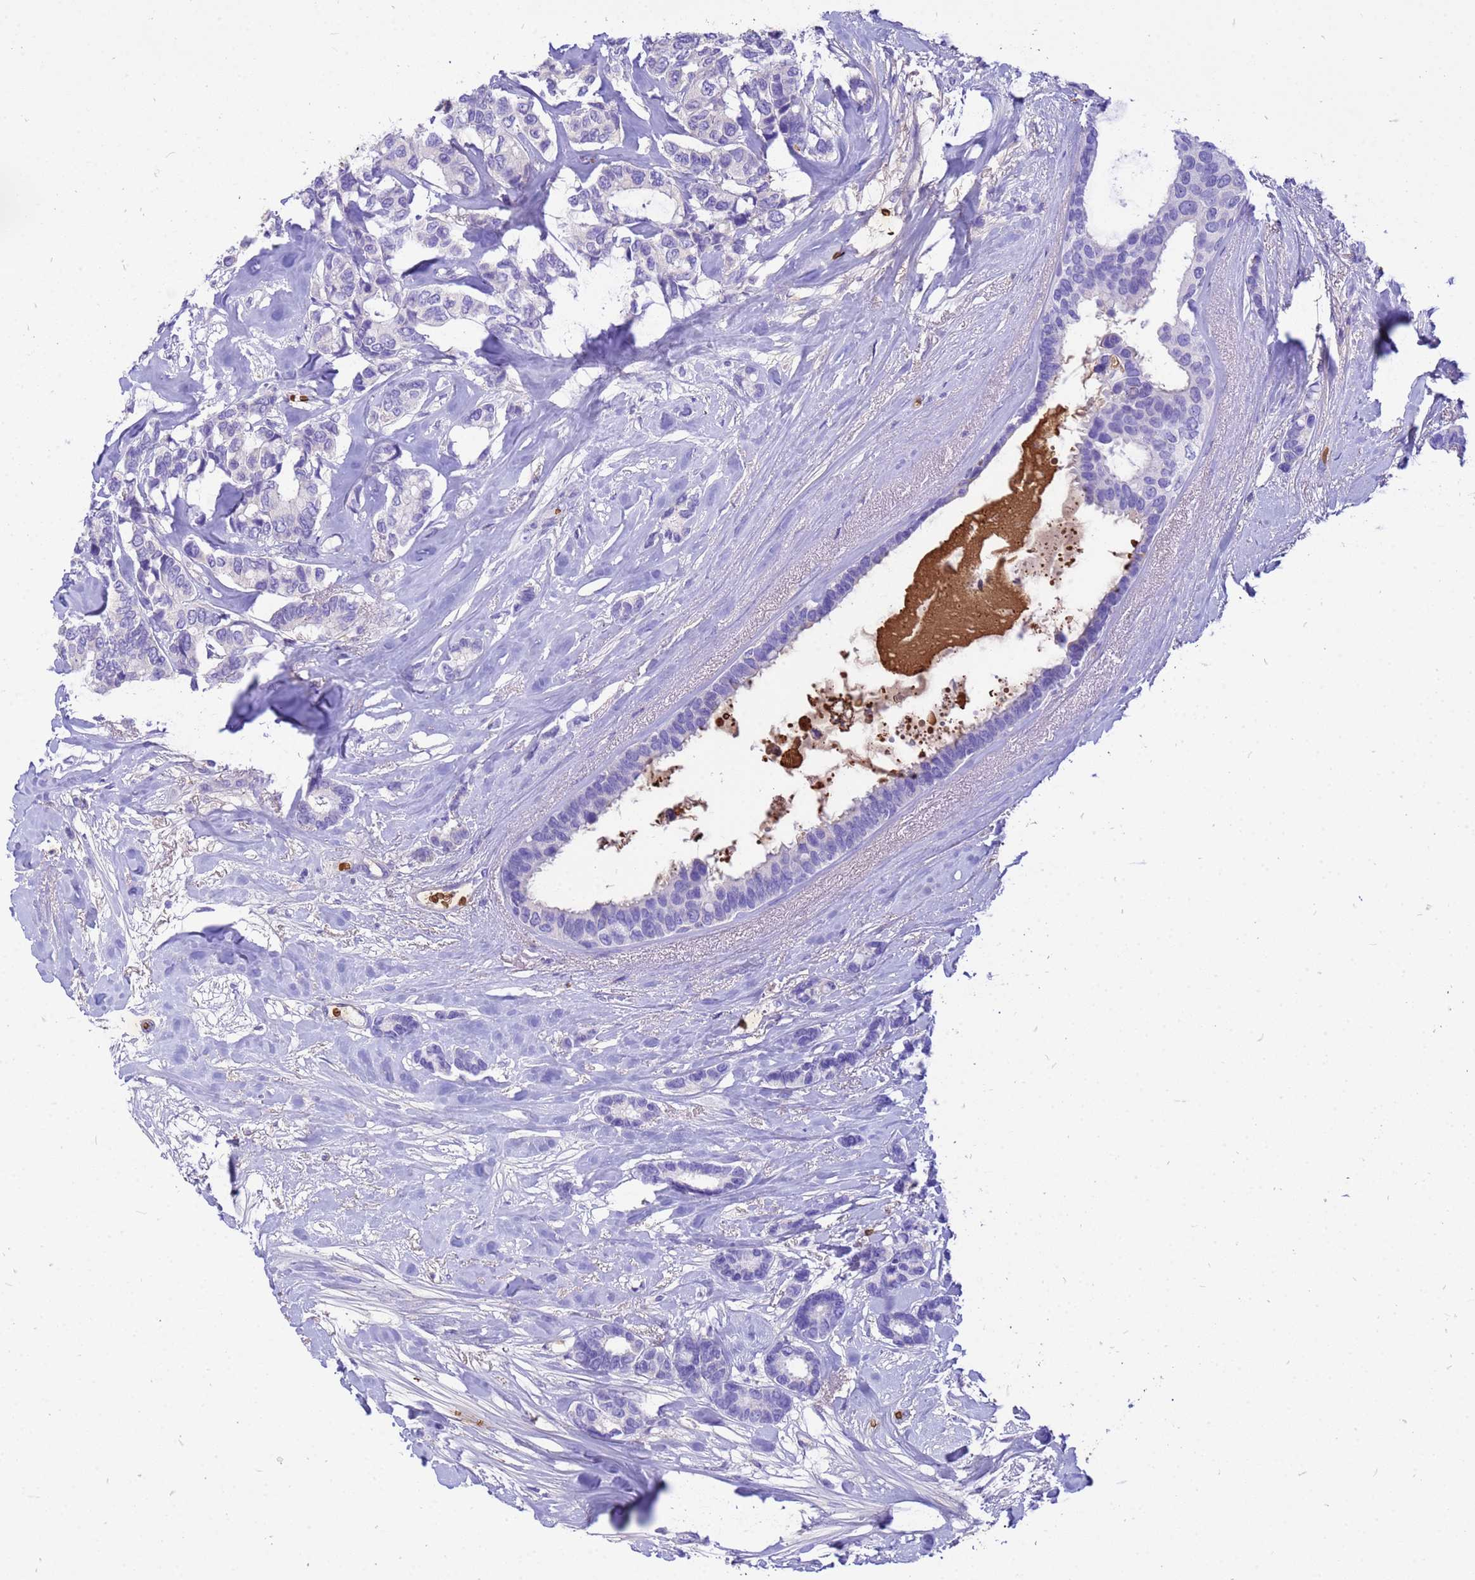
{"staining": {"intensity": "negative", "quantity": "none", "location": "none"}, "tissue": "breast cancer", "cell_type": "Tumor cells", "image_type": "cancer", "snomed": [{"axis": "morphology", "description": "Duct carcinoma"}, {"axis": "topography", "description": "Breast"}], "caption": "Immunohistochemistry micrograph of neoplastic tissue: breast cancer stained with DAB exhibits no significant protein positivity in tumor cells.", "gene": "HBA2", "patient": {"sex": "female", "age": 87}}